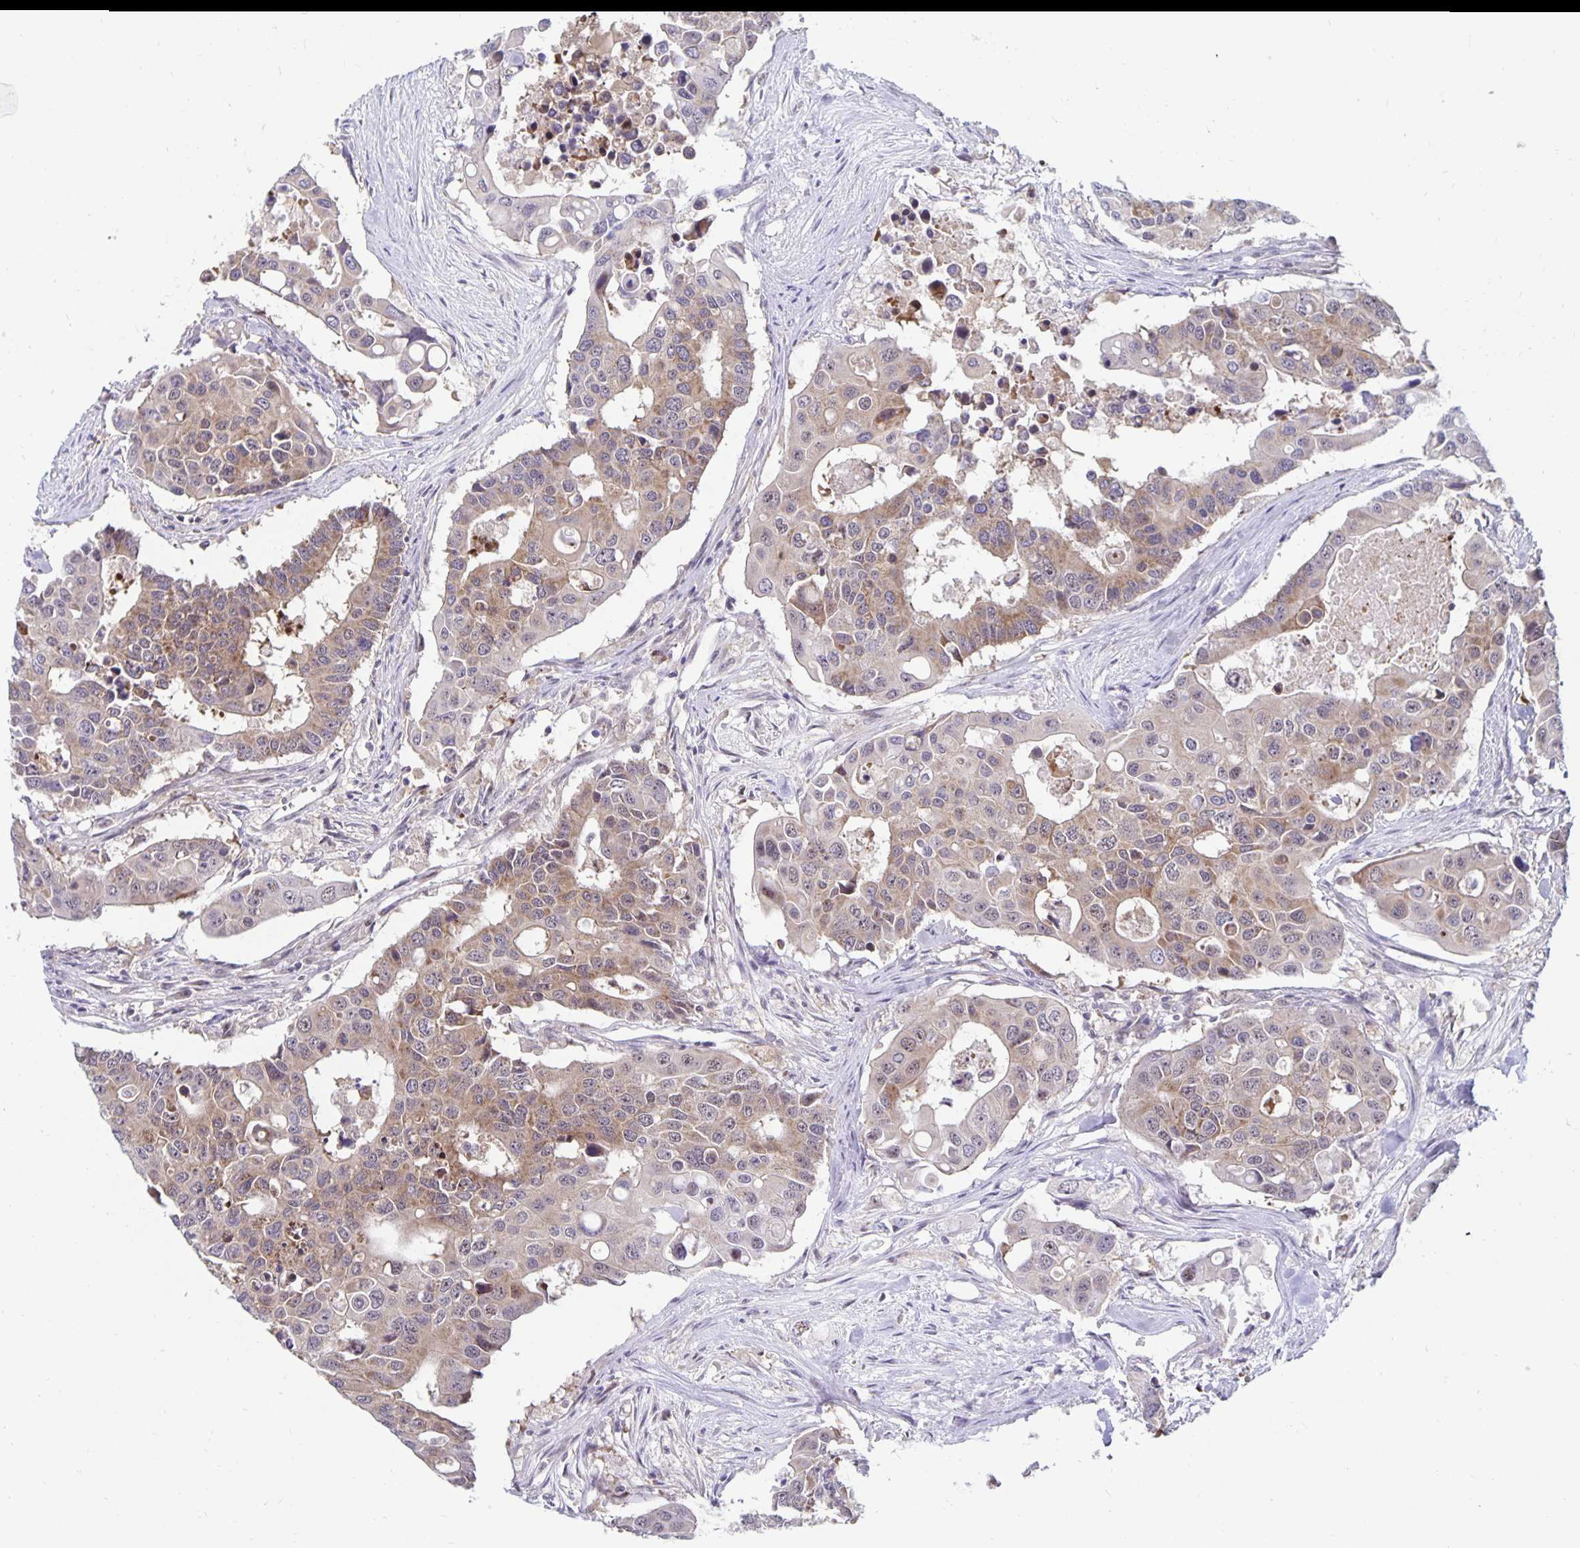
{"staining": {"intensity": "weak", "quantity": ">75%", "location": "cytoplasmic/membranous,nuclear"}, "tissue": "colorectal cancer", "cell_type": "Tumor cells", "image_type": "cancer", "snomed": [{"axis": "morphology", "description": "Adenocarcinoma, NOS"}, {"axis": "topography", "description": "Colon"}], "caption": "A brown stain highlights weak cytoplasmic/membranous and nuclear expression of a protein in human colorectal cancer tumor cells.", "gene": "EXOC6B", "patient": {"sex": "male", "age": 77}}